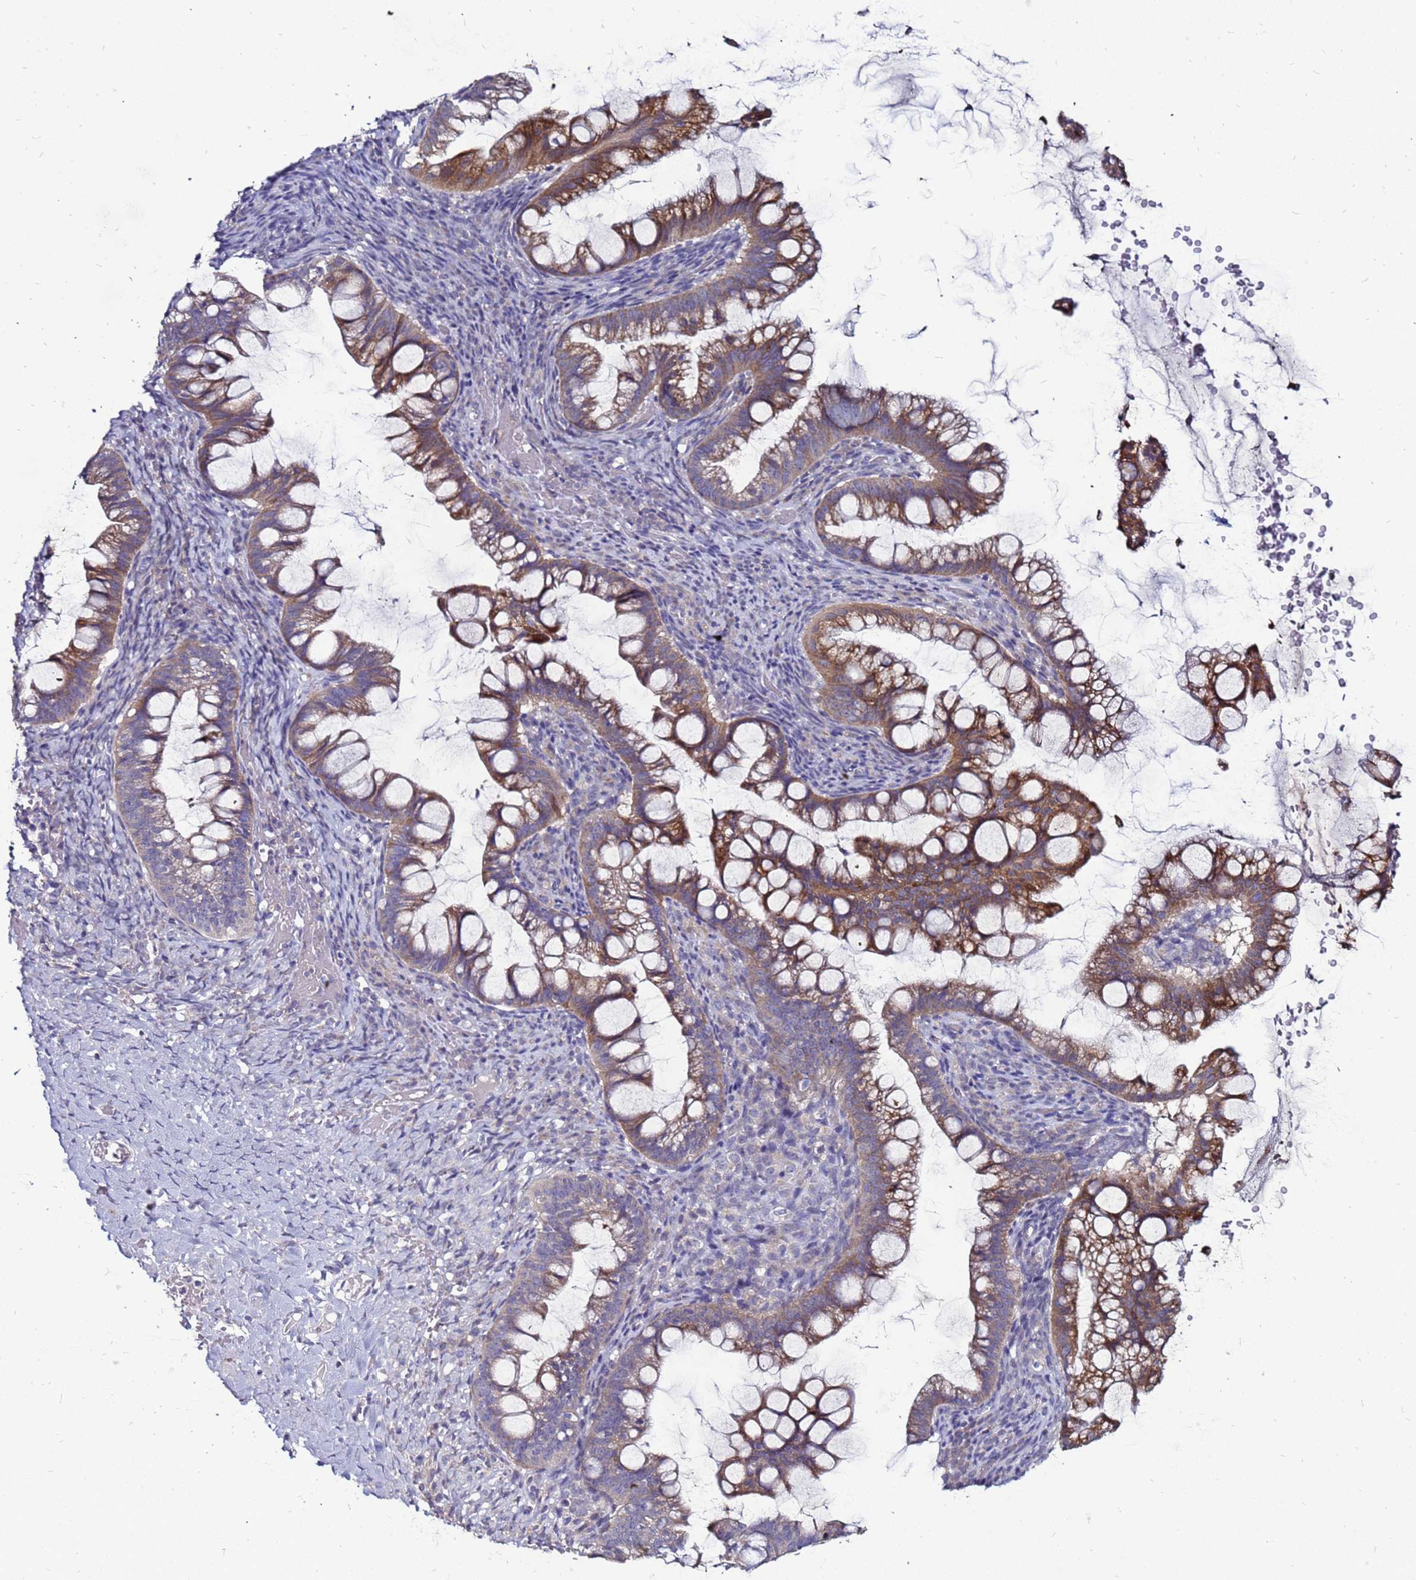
{"staining": {"intensity": "moderate", "quantity": ">75%", "location": "cytoplasmic/membranous"}, "tissue": "ovarian cancer", "cell_type": "Tumor cells", "image_type": "cancer", "snomed": [{"axis": "morphology", "description": "Cystadenocarcinoma, mucinous, NOS"}, {"axis": "topography", "description": "Ovary"}], "caption": "Tumor cells display medium levels of moderate cytoplasmic/membranous expression in approximately >75% of cells in ovarian cancer. The staining was performed using DAB (3,3'-diaminobenzidine) to visualize the protein expression in brown, while the nuclei were stained in blue with hematoxylin (Magnification: 20x).", "gene": "SLC44A3", "patient": {"sex": "female", "age": 73}}